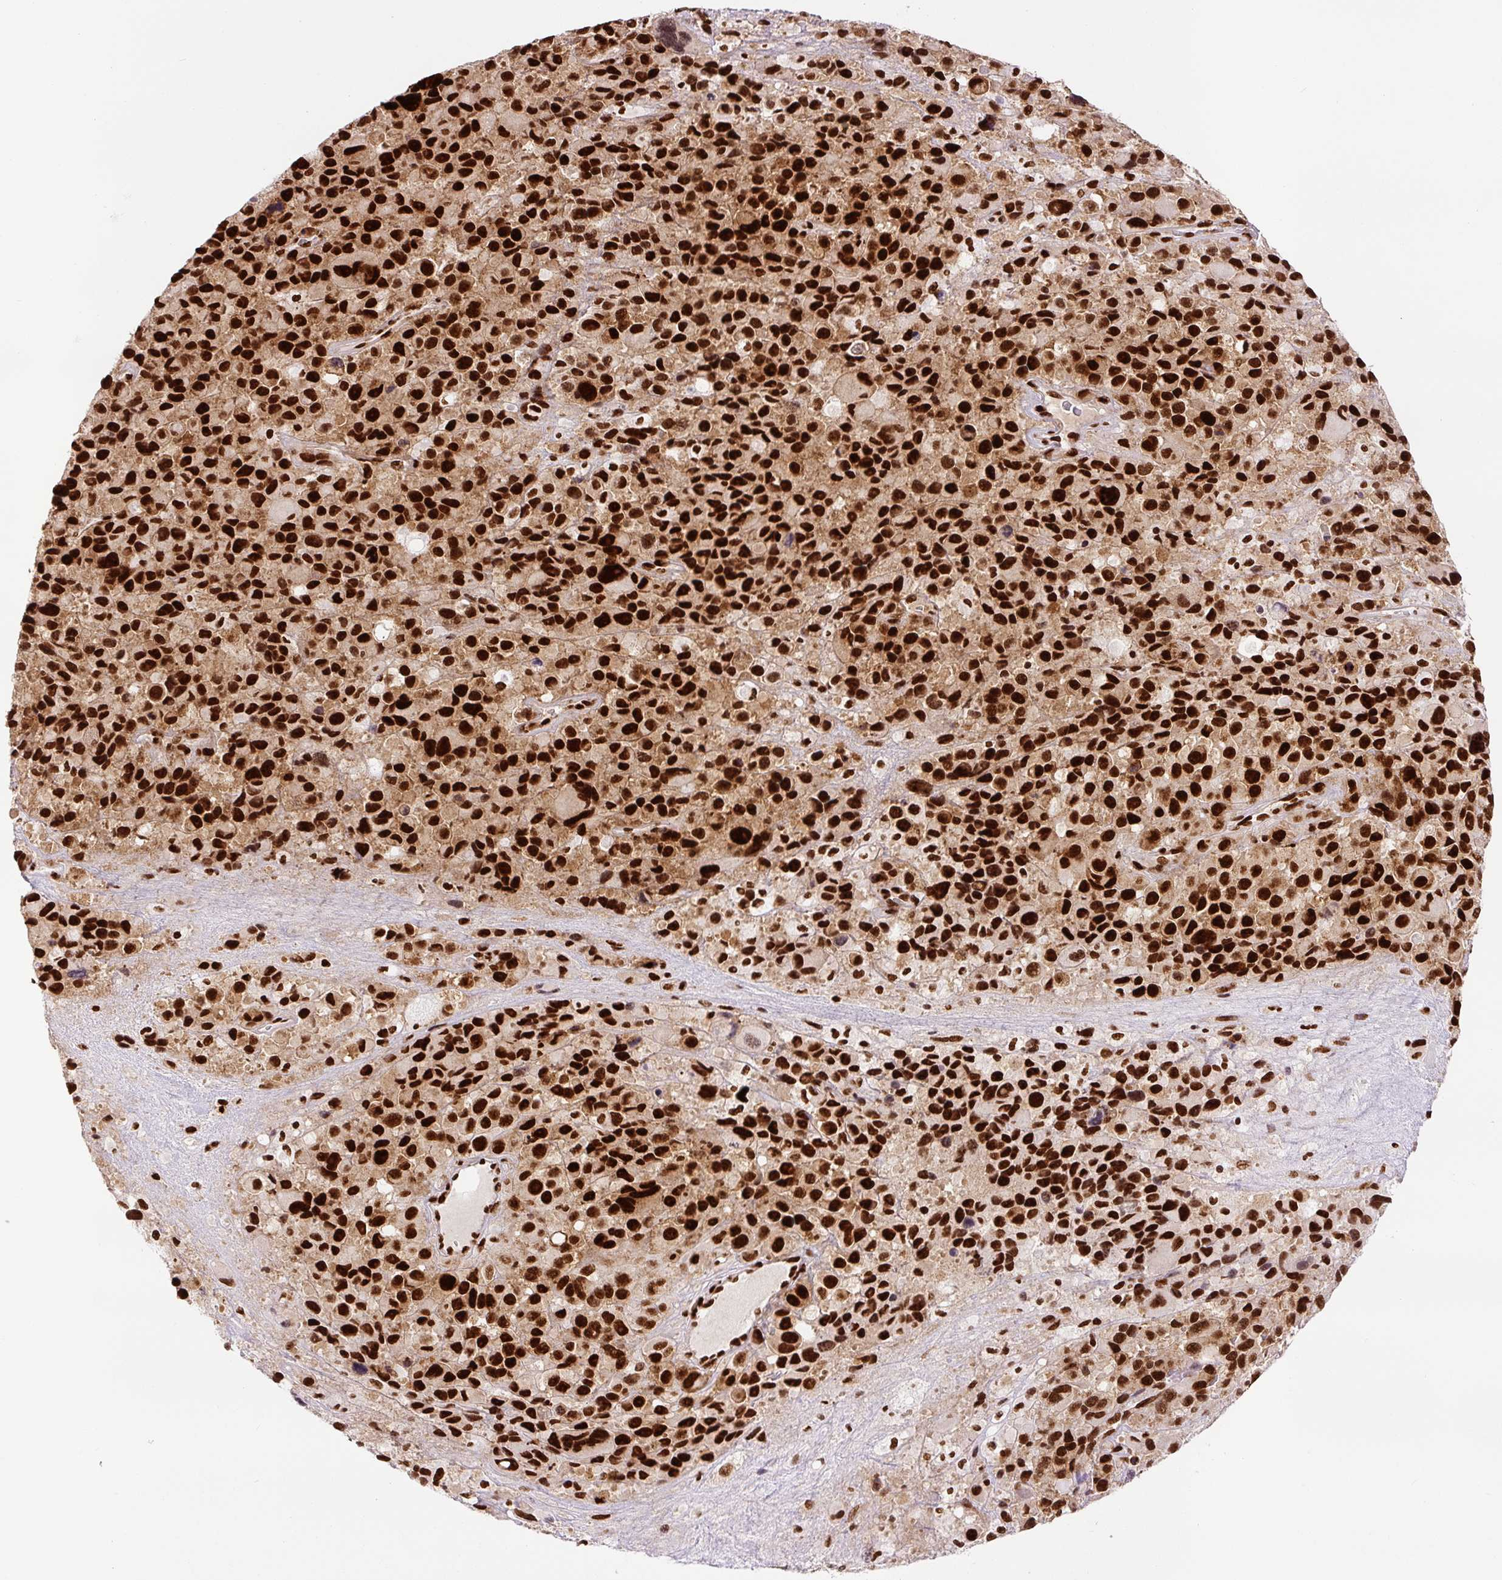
{"staining": {"intensity": "strong", "quantity": ">75%", "location": "nuclear"}, "tissue": "melanoma", "cell_type": "Tumor cells", "image_type": "cancer", "snomed": [{"axis": "morphology", "description": "Malignant melanoma, Metastatic site"}, {"axis": "topography", "description": "Lymph node"}], "caption": "Human melanoma stained for a protein (brown) demonstrates strong nuclear positive expression in about >75% of tumor cells.", "gene": "FUS", "patient": {"sex": "female", "age": 65}}